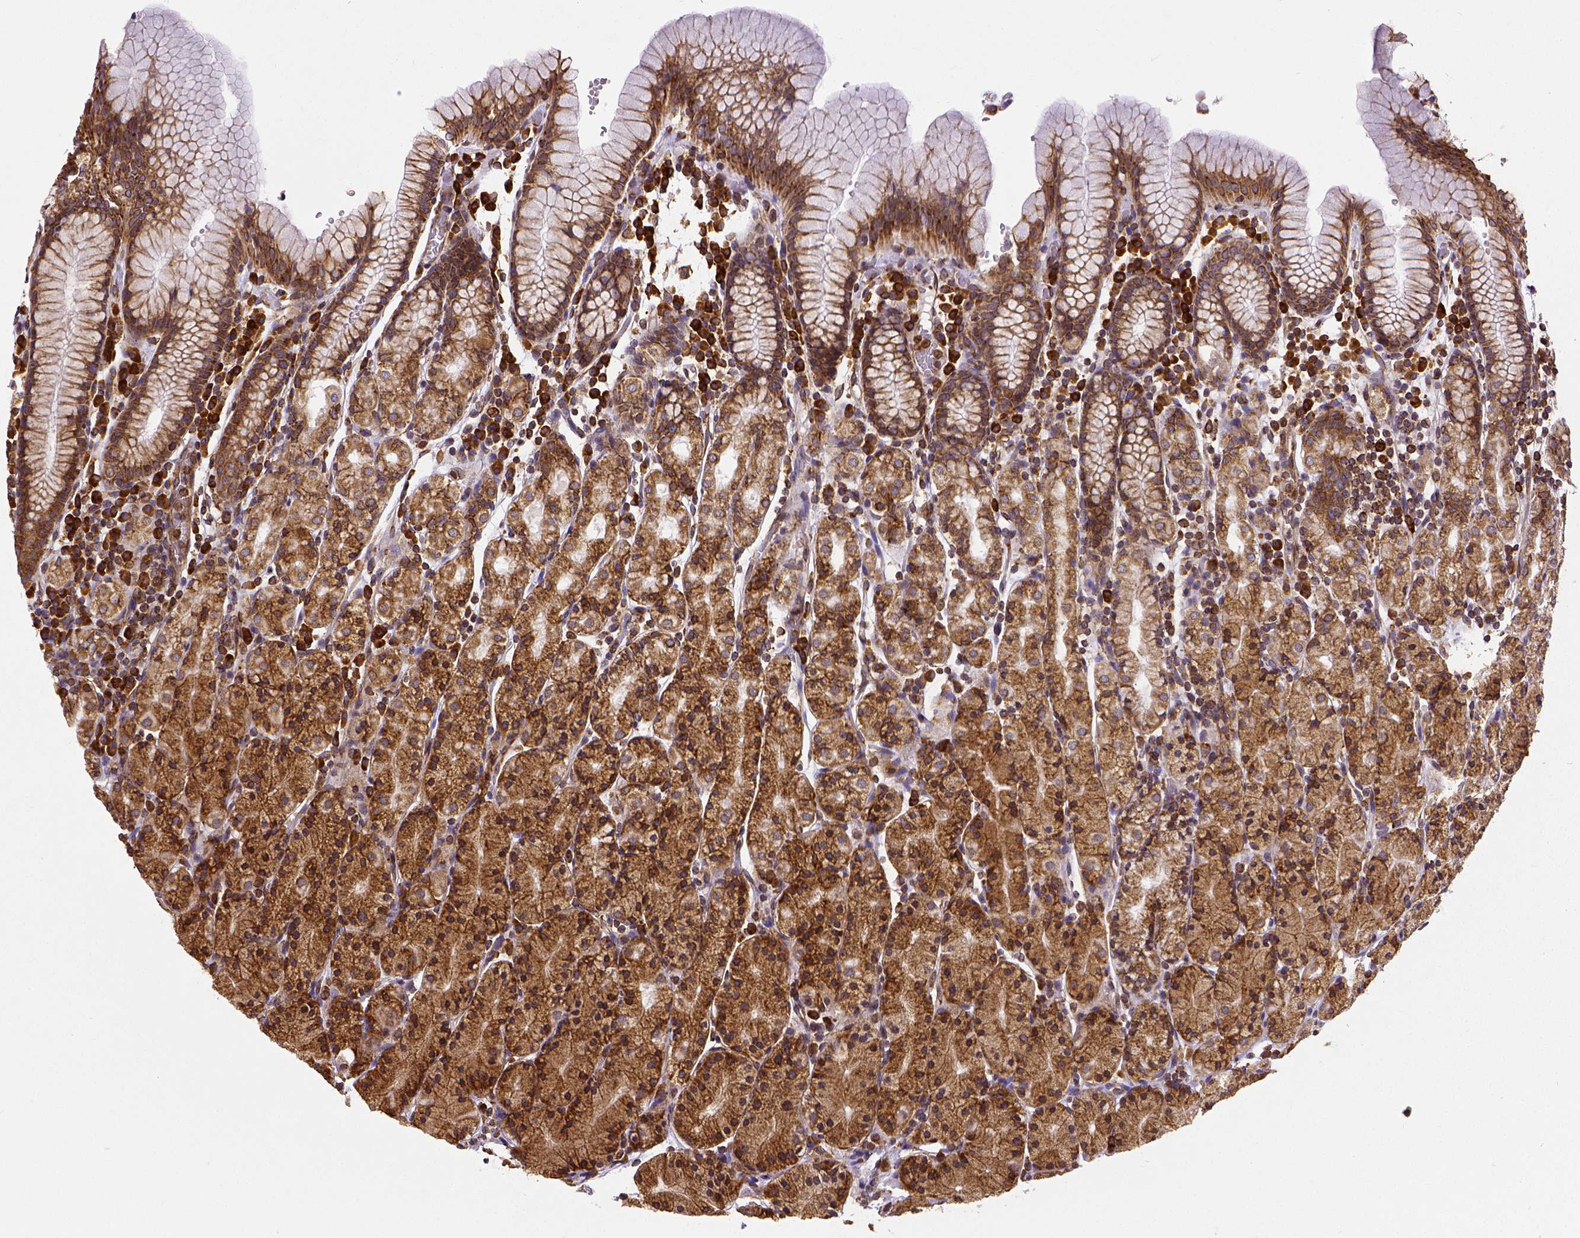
{"staining": {"intensity": "strong", "quantity": ">75%", "location": "cytoplasmic/membranous"}, "tissue": "stomach", "cell_type": "Glandular cells", "image_type": "normal", "snomed": [{"axis": "morphology", "description": "Normal tissue, NOS"}, {"axis": "topography", "description": "Stomach, upper"}, {"axis": "topography", "description": "Stomach"}], "caption": "Immunohistochemical staining of normal stomach reveals high levels of strong cytoplasmic/membranous staining in about >75% of glandular cells. The protein of interest is shown in brown color, while the nuclei are stained blue.", "gene": "MTDH", "patient": {"sex": "male", "age": 62}}